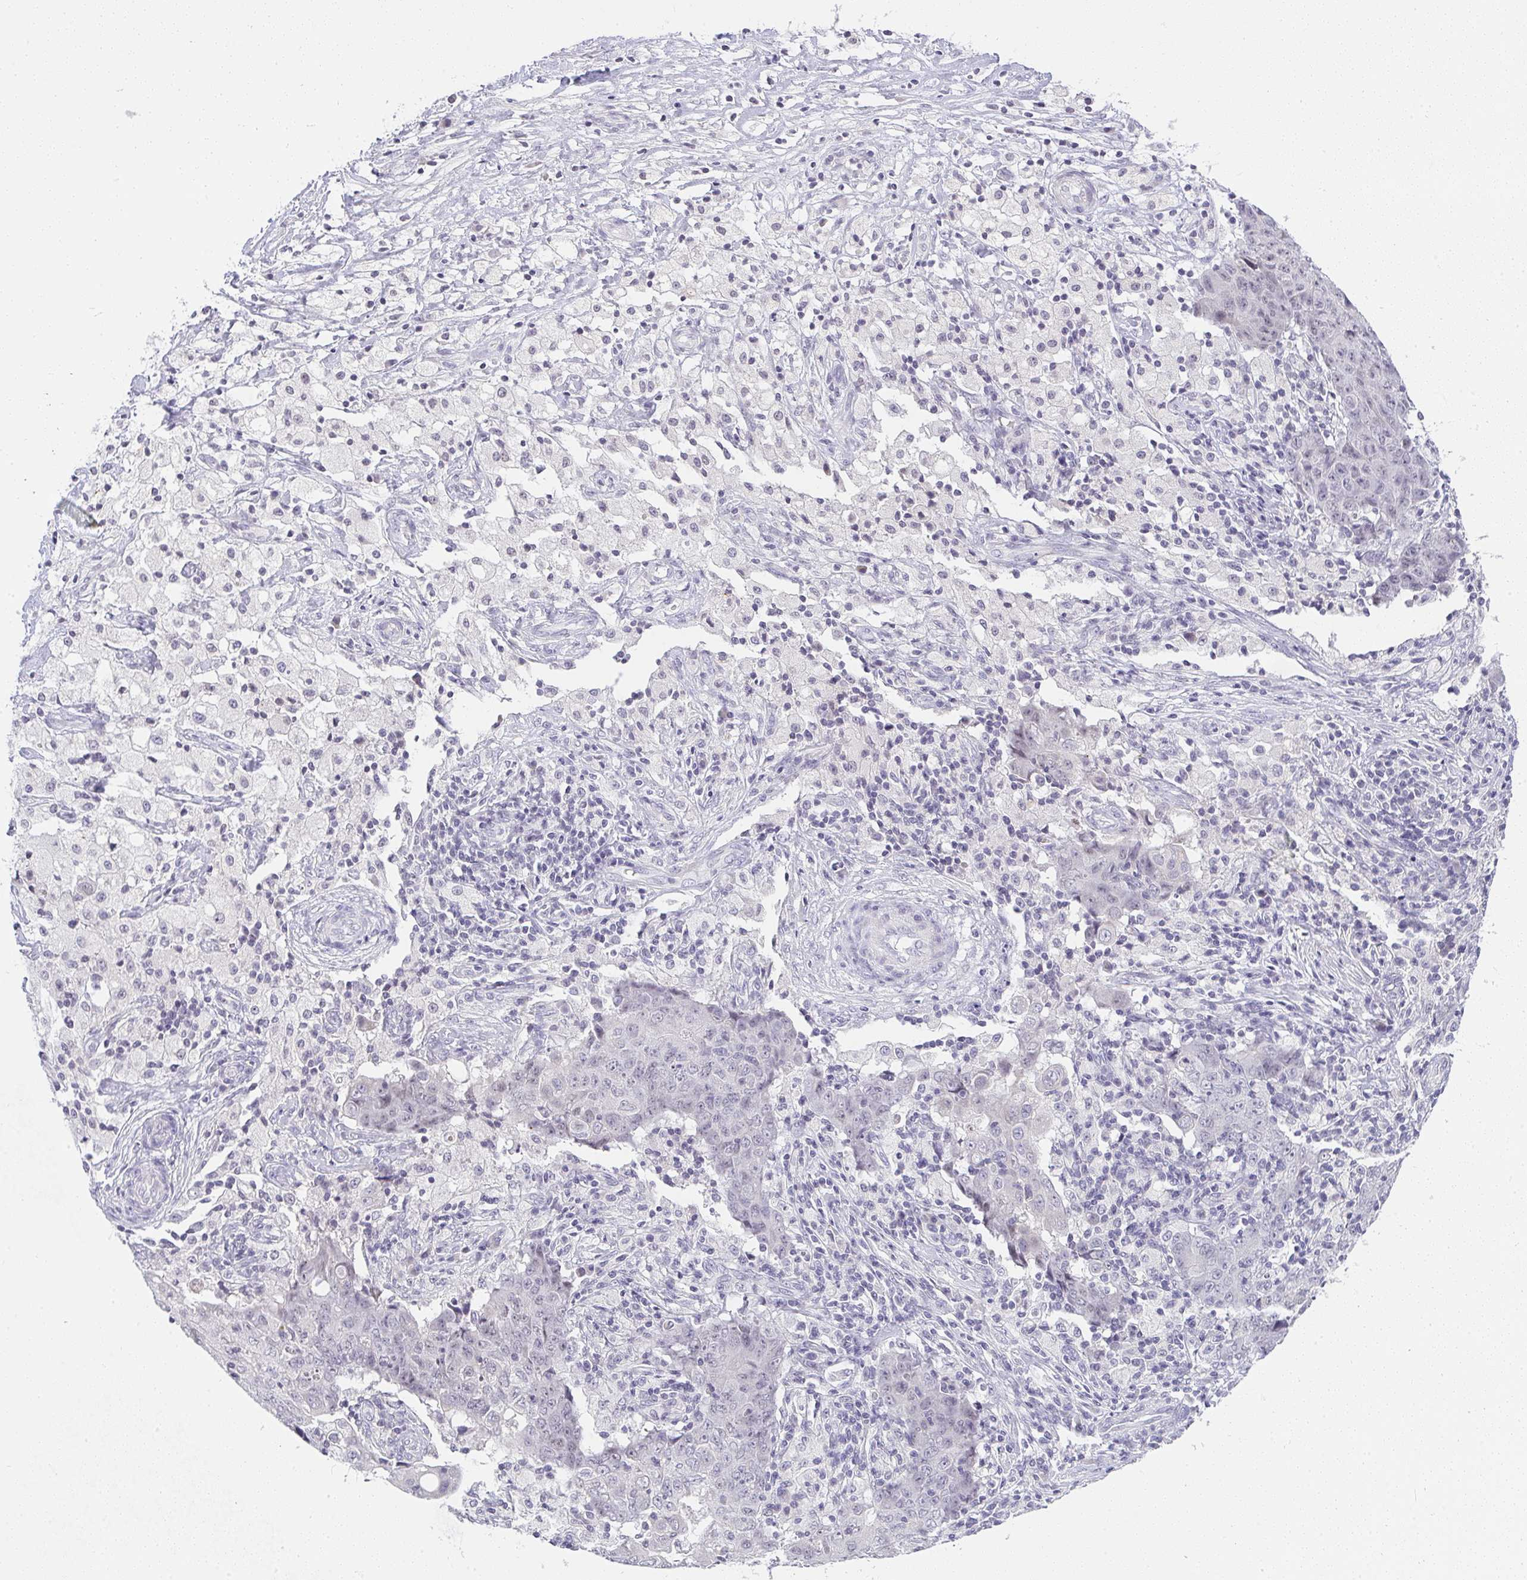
{"staining": {"intensity": "negative", "quantity": "none", "location": "none"}, "tissue": "ovarian cancer", "cell_type": "Tumor cells", "image_type": "cancer", "snomed": [{"axis": "morphology", "description": "Carcinoma, endometroid"}, {"axis": "topography", "description": "Ovary"}], "caption": "A high-resolution photomicrograph shows IHC staining of endometroid carcinoma (ovarian), which shows no significant positivity in tumor cells. (Immunohistochemistry (ihc), brightfield microscopy, high magnification).", "gene": "CACNA1S", "patient": {"sex": "female", "age": 42}}